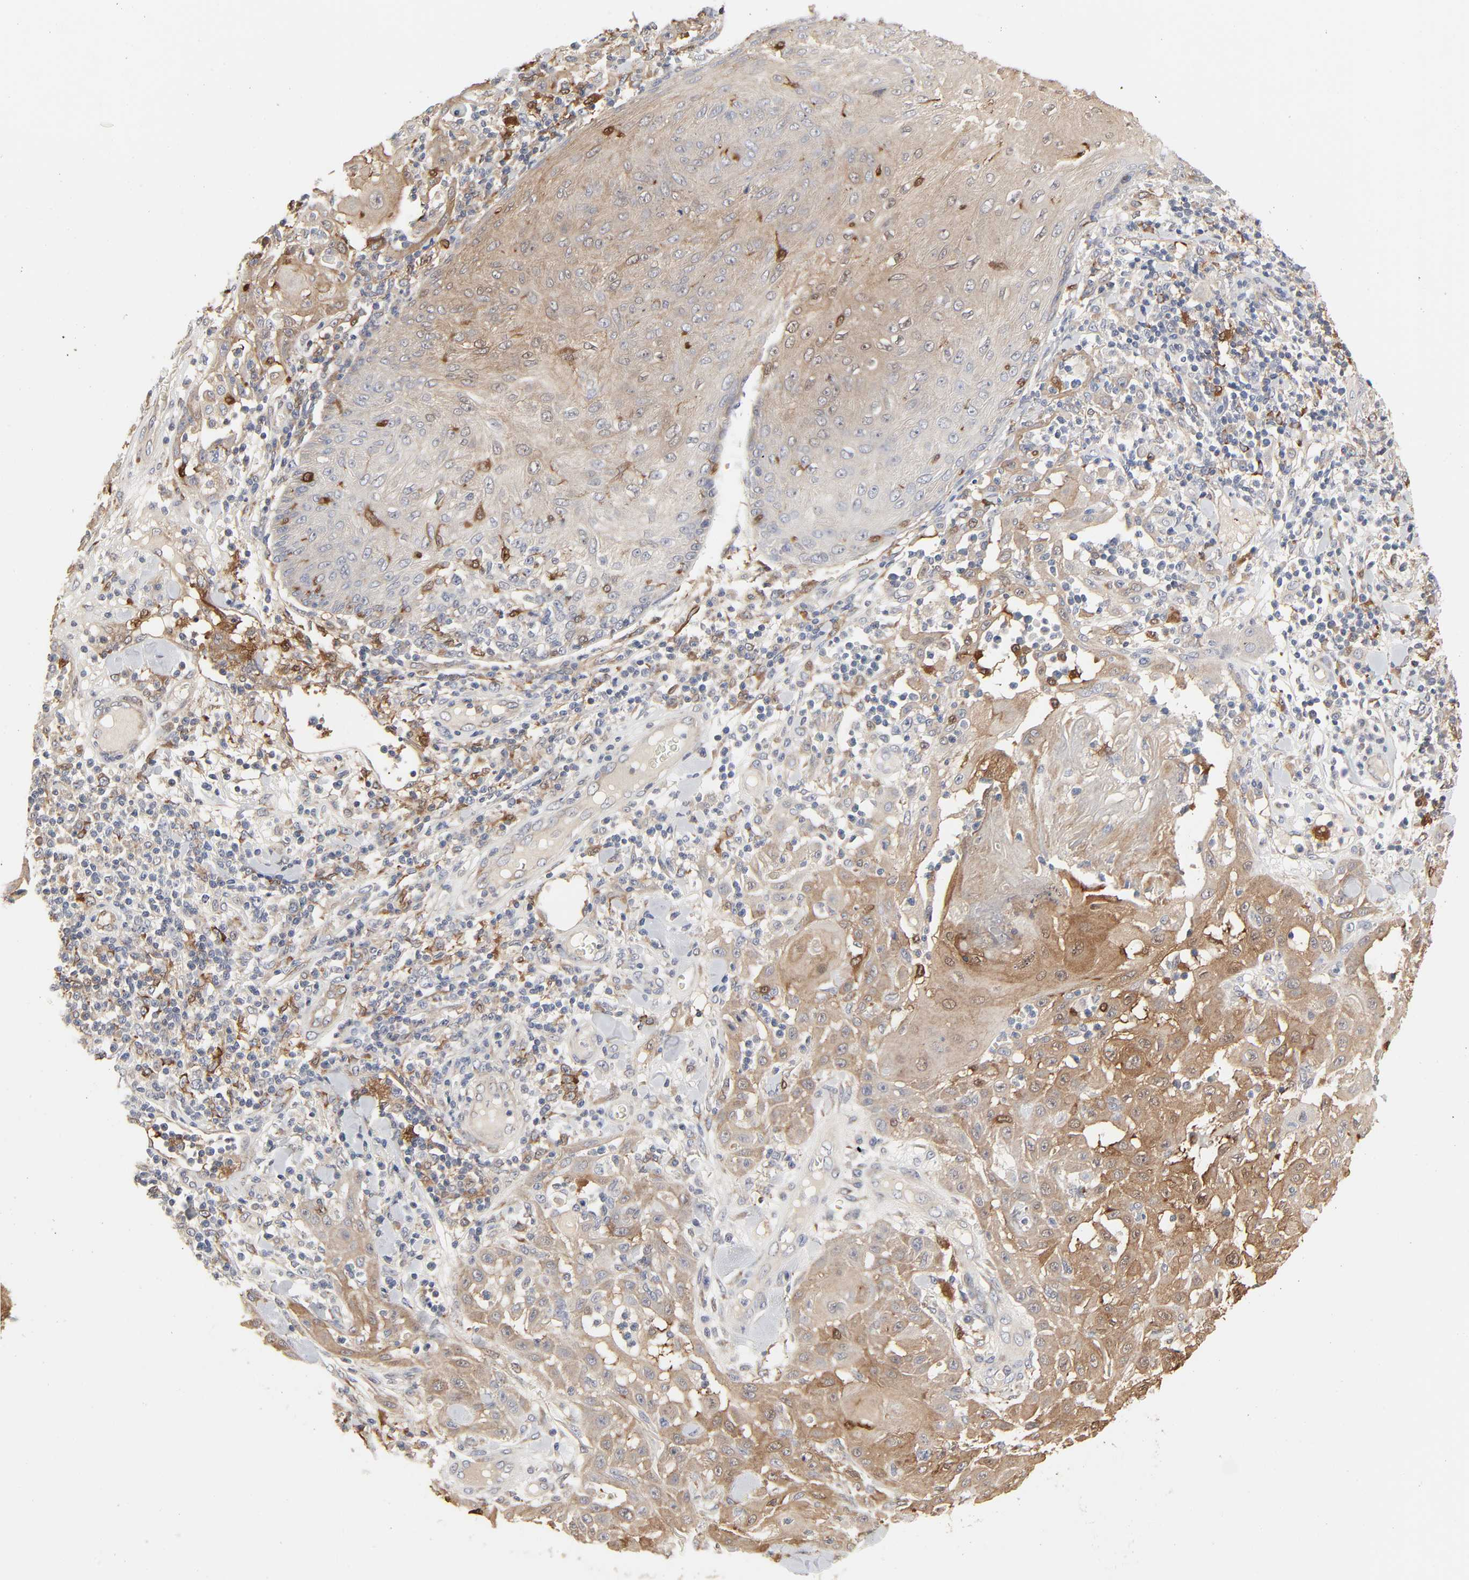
{"staining": {"intensity": "moderate", "quantity": ">75%", "location": "cytoplasmic/membranous"}, "tissue": "skin cancer", "cell_type": "Tumor cells", "image_type": "cancer", "snomed": [{"axis": "morphology", "description": "Squamous cell carcinoma, NOS"}, {"axis": "topography", "description": "Skin"}], "caption": "Tumor cells reveal moderate cytoplasmic/membranous staining in about >75% of cells in skin squamous cell carcinoma. The staining was performed using DAB (3,3'-diaminobenzidine) to visualize the protein expression in brown, while the nuclei were stained in blue with hematoxylin (Magnification: 20x).", "gene": "NDRG2", "patient": {"sex": "male", "age": 24}}